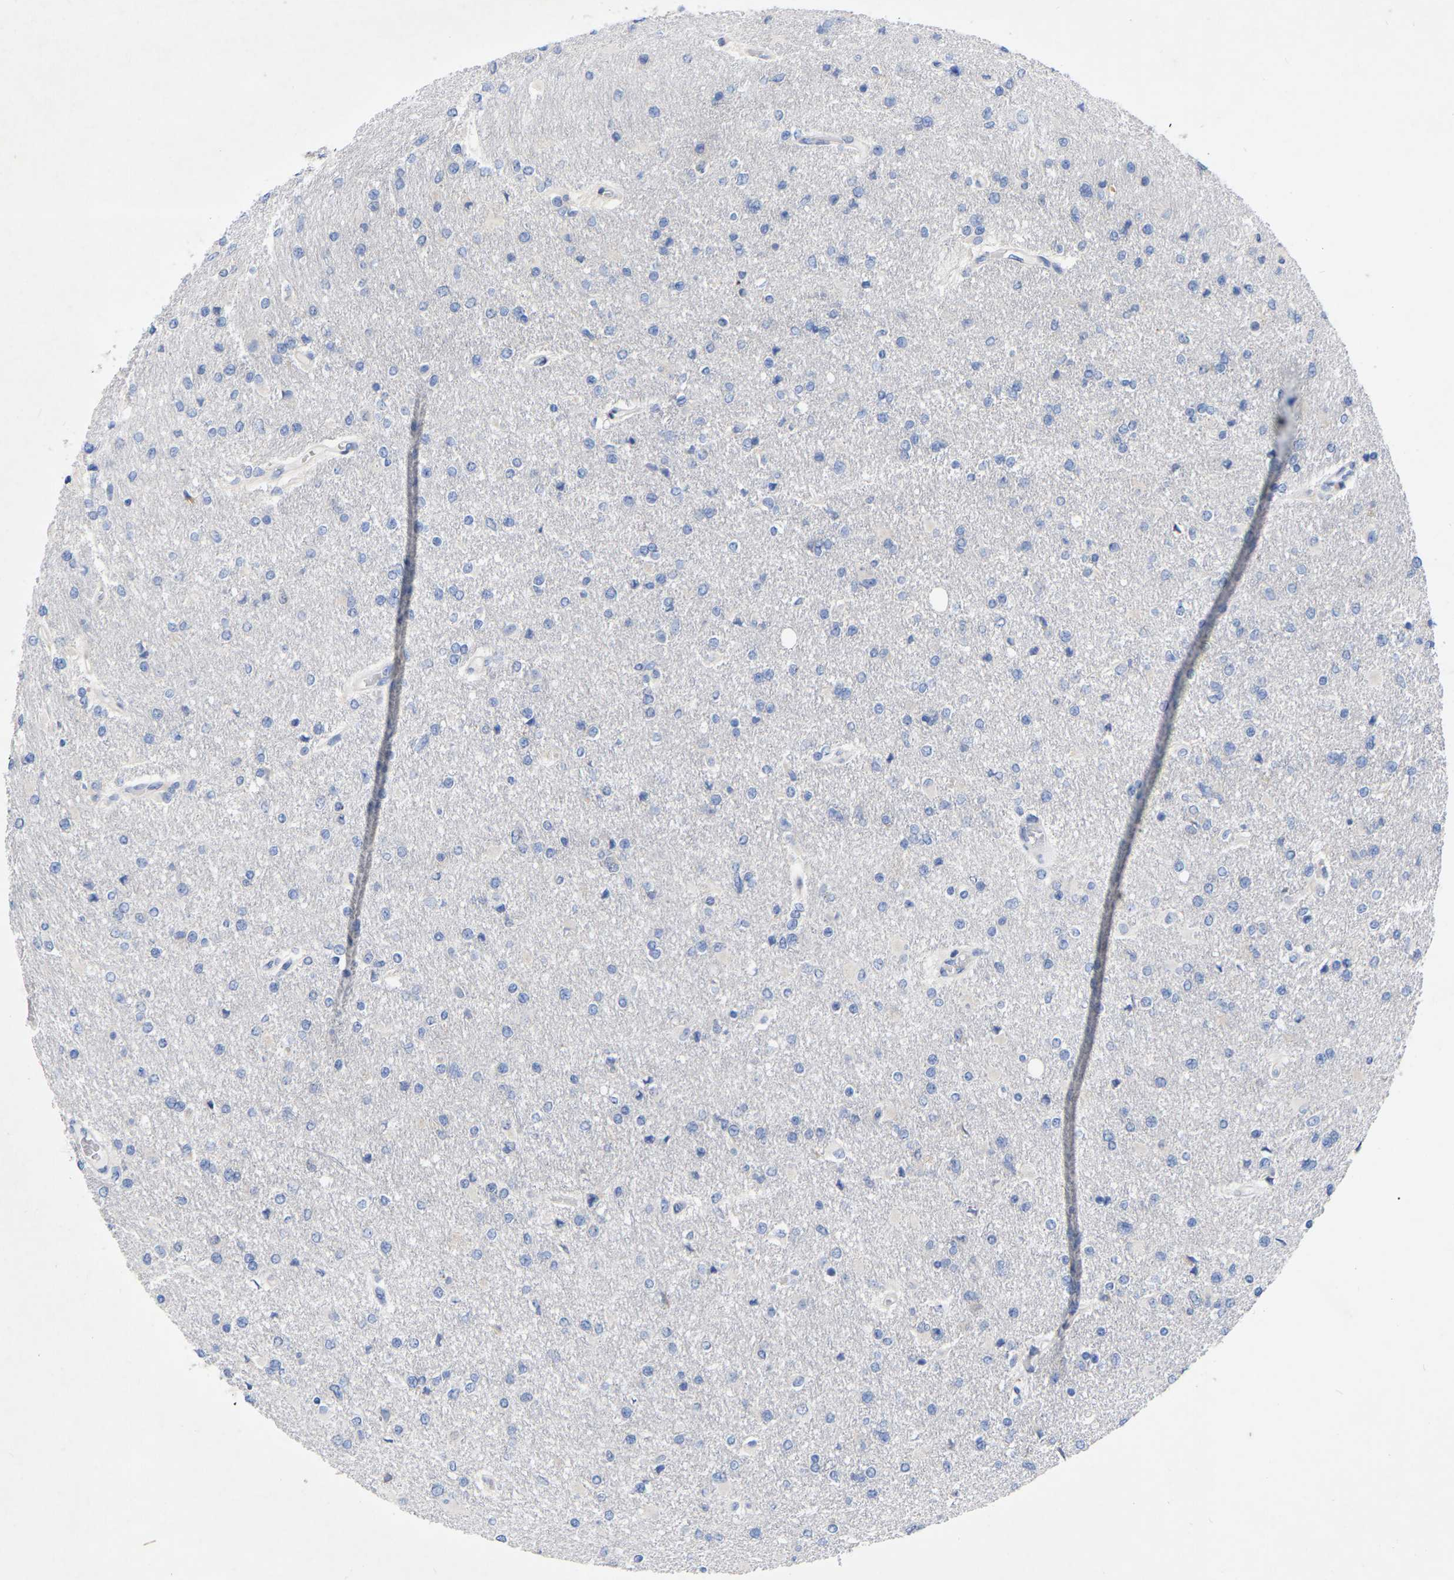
{"staining": {"intensity": "negative", "quantity": "none", "location": "none"}, "tissue": "glioma", "cell_type": "Tumor cells", "image_type": "cancer", "snomed": [{"axis": "morphology", "description": "Glioma, malignant, High grade"}, {"axis": "topography", "description": "Cerebral cortex"}], "caption": "This is an IHC photomicrograph of human glioma. There is no staining in tumor cells.", "gene": "STRIP2", "patient": {"sex": "female", "age": 36}}